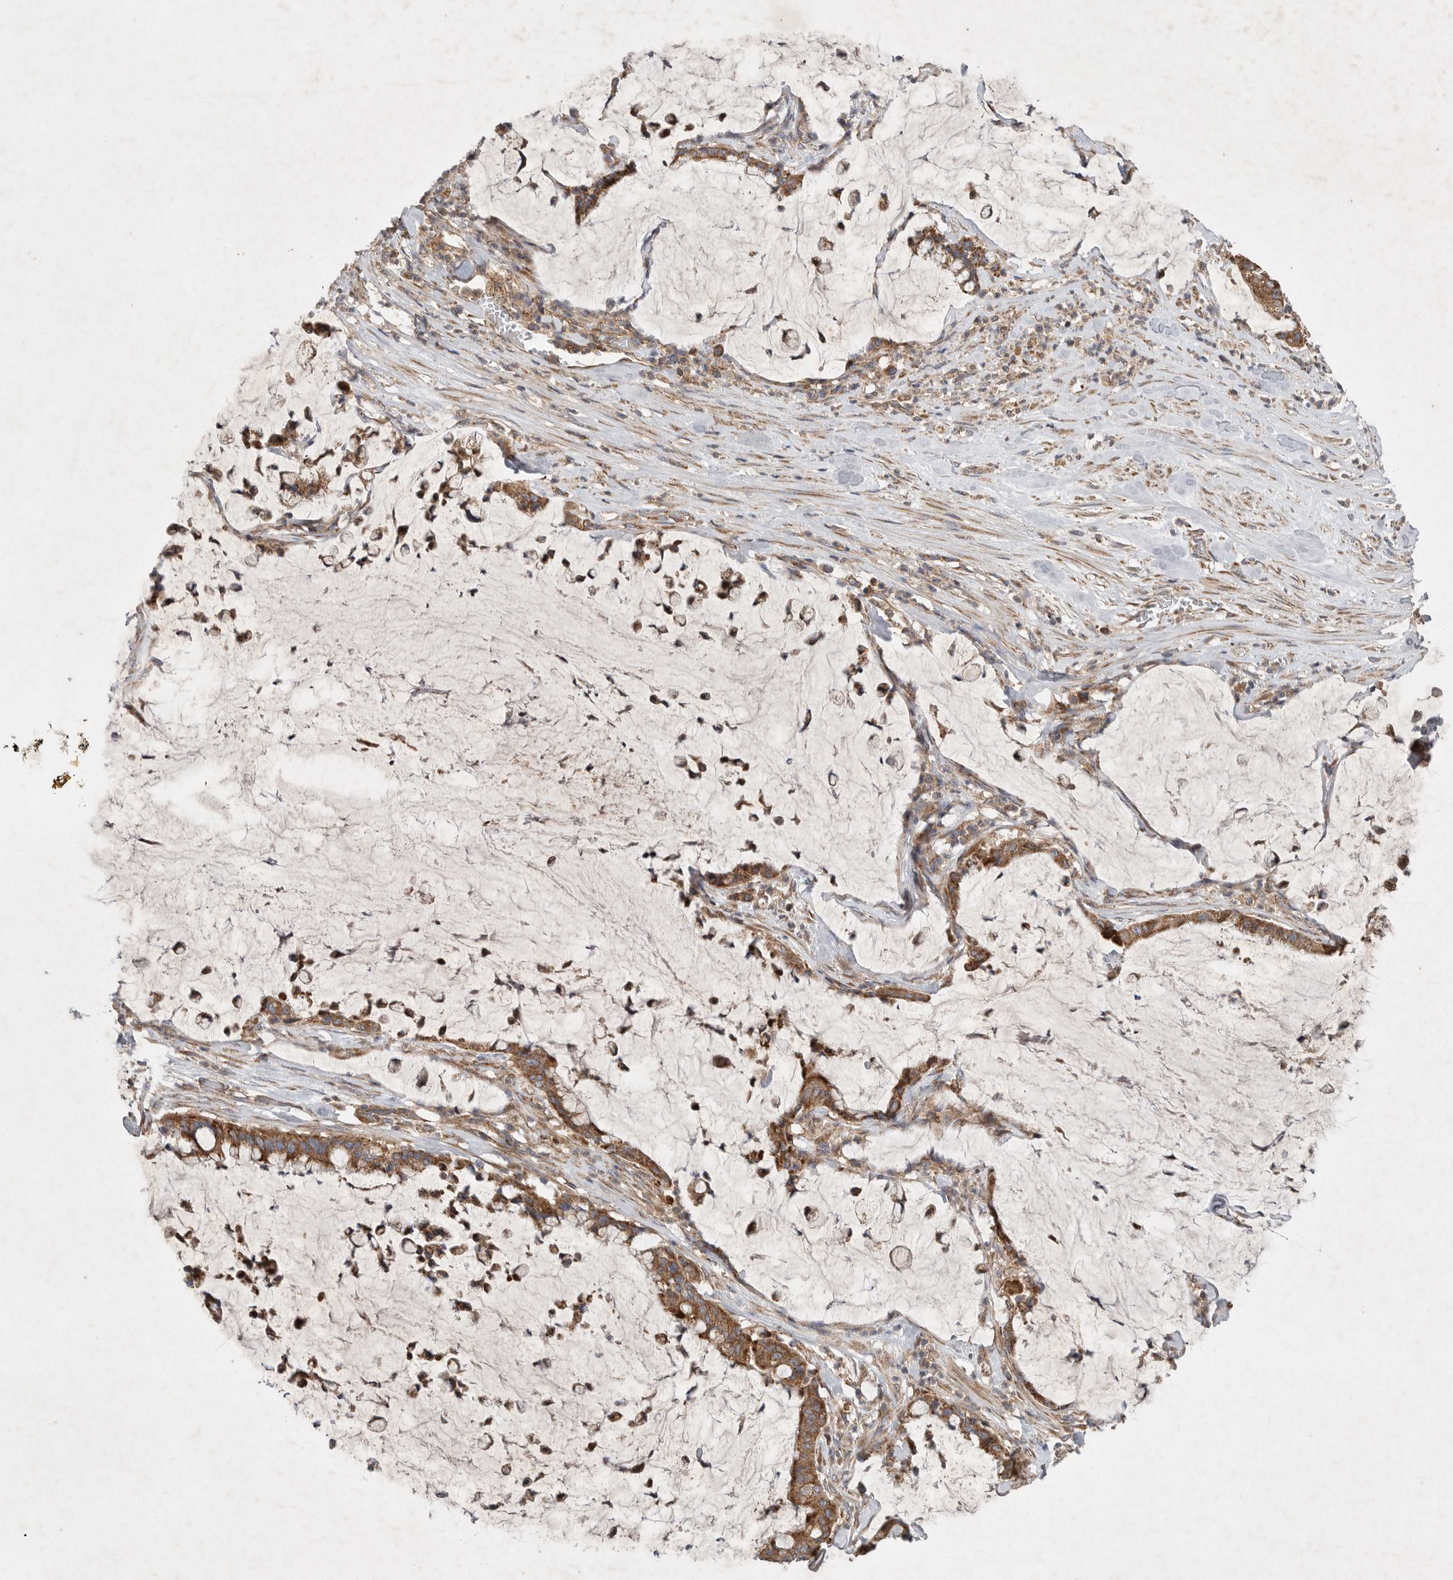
{"staining": {"intensity": "moderate", "quantity": ">75%", "location": "cytoplasmic/membranous"}, "tissue": "pancreatic cancer", "cell_type": "Tumor cells", "image_type": "cancer", "snomed": [{"axis": "morphology", "description": "Adenocarcinoma, NOS"}, {"axis": "topography", "description": "Pancreas"}], "caption": "Protein staining of pancreatic adenocarcinoma tissue reveals moderate cytoplasmic/membranous positivity in approximately >75% of tumor cells.", "gene": "KIF21B", "patient": {"sex": "male", "age": 41}}